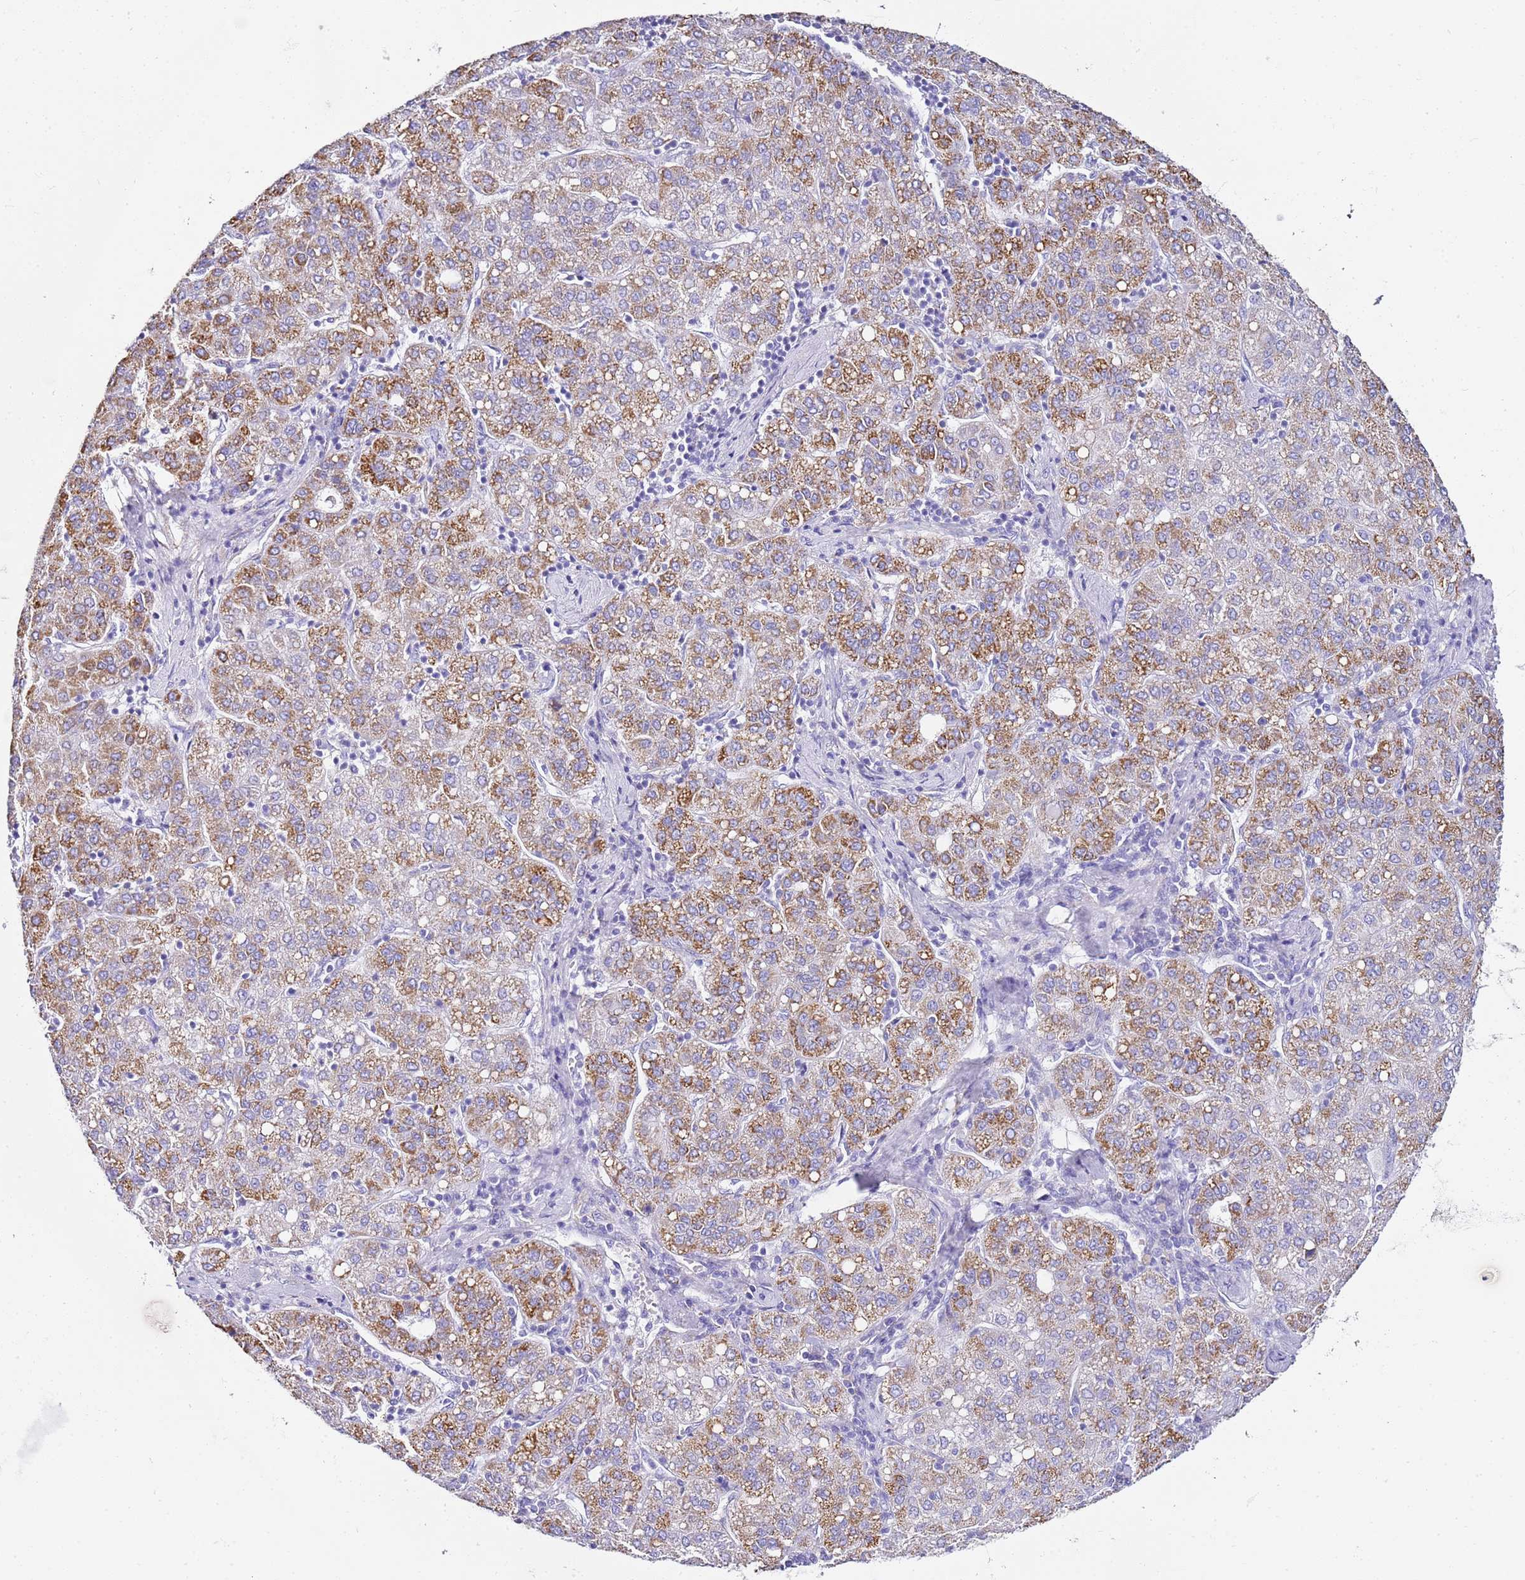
{"staining": {"intensity": "moderate", "quantity": "25%-75%", "location": "cytoplasmic/membranous"}, "tissue": "liver cancer", "cell_type": "Tumor cells", "image_type": "cancer", "snomed": [{"axis": "morphology", "description": "Carcinoma, Hepatocellular, NOS"}, {"axis": "topography", "description": "Liver"}], "caption": "Liver cancer (hepatocellular carcinoma) stained for a protein (brown) demonstrates moderate cytoplasmic/membranous positive positivity in approximately 25%-75% of tumor cells.", "gene": "PTBP2", "patient": {"sex": "male", "age": 65}}